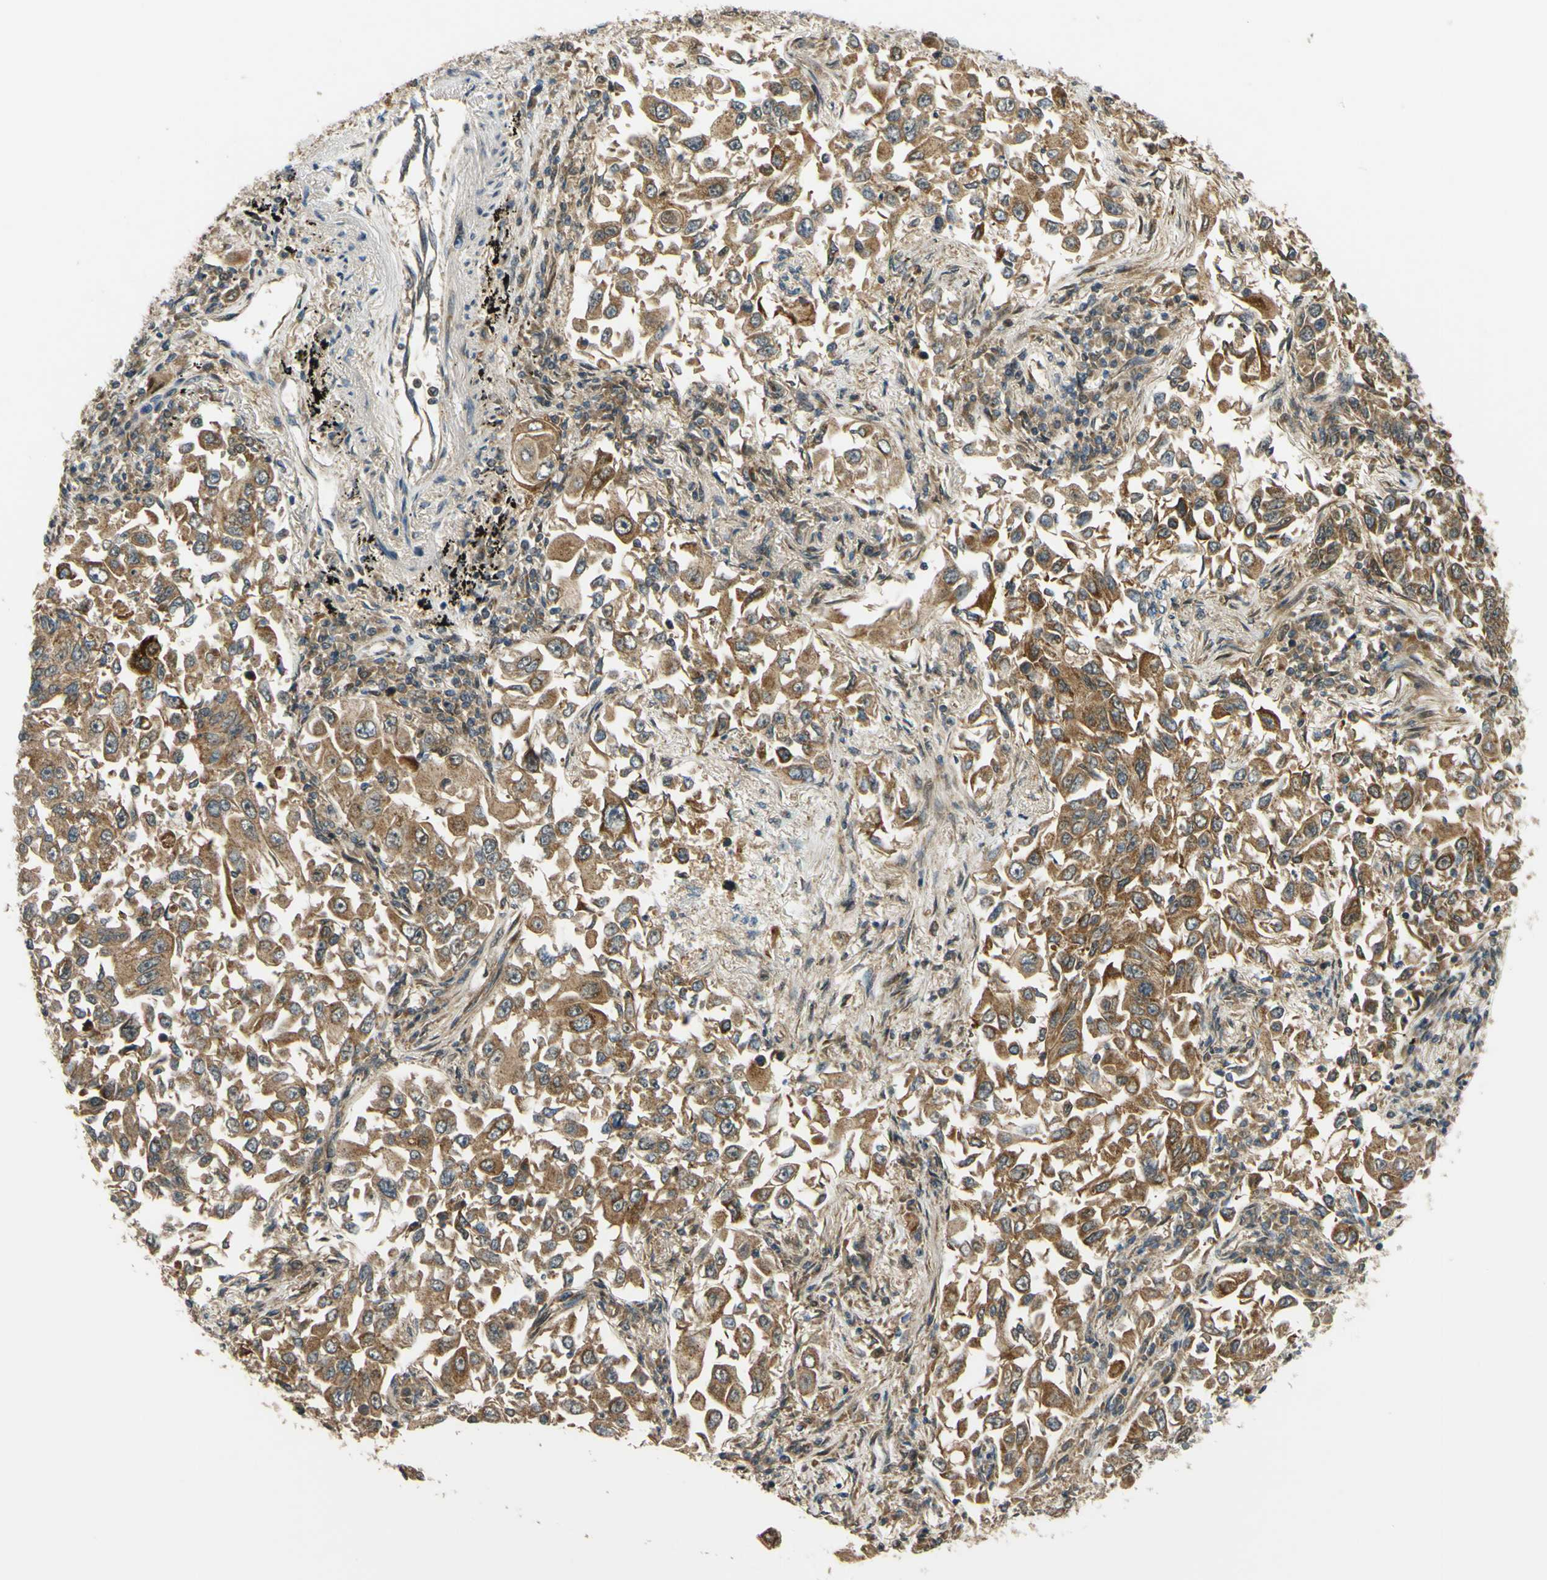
{"staining": {"intensity": "moderate", "quantity": ">75%", "location": "cytoplasmic/membranous"}, "tissue": "lung cancer", "cell_type": "Tumor cells", "image_type": "cancer", "snomed": [{"axis": "morphology", "description": "Adenocarcinoma, NOS"}, {"axis": "topography", "description": "Lung"}], "caption": "Lung cancer (adenocarcinoma) stained with a protein marker reveals moderate staining in tumor cells.", "gene": "ABCC8", "patient": {"sex": "male", "age": 84}}